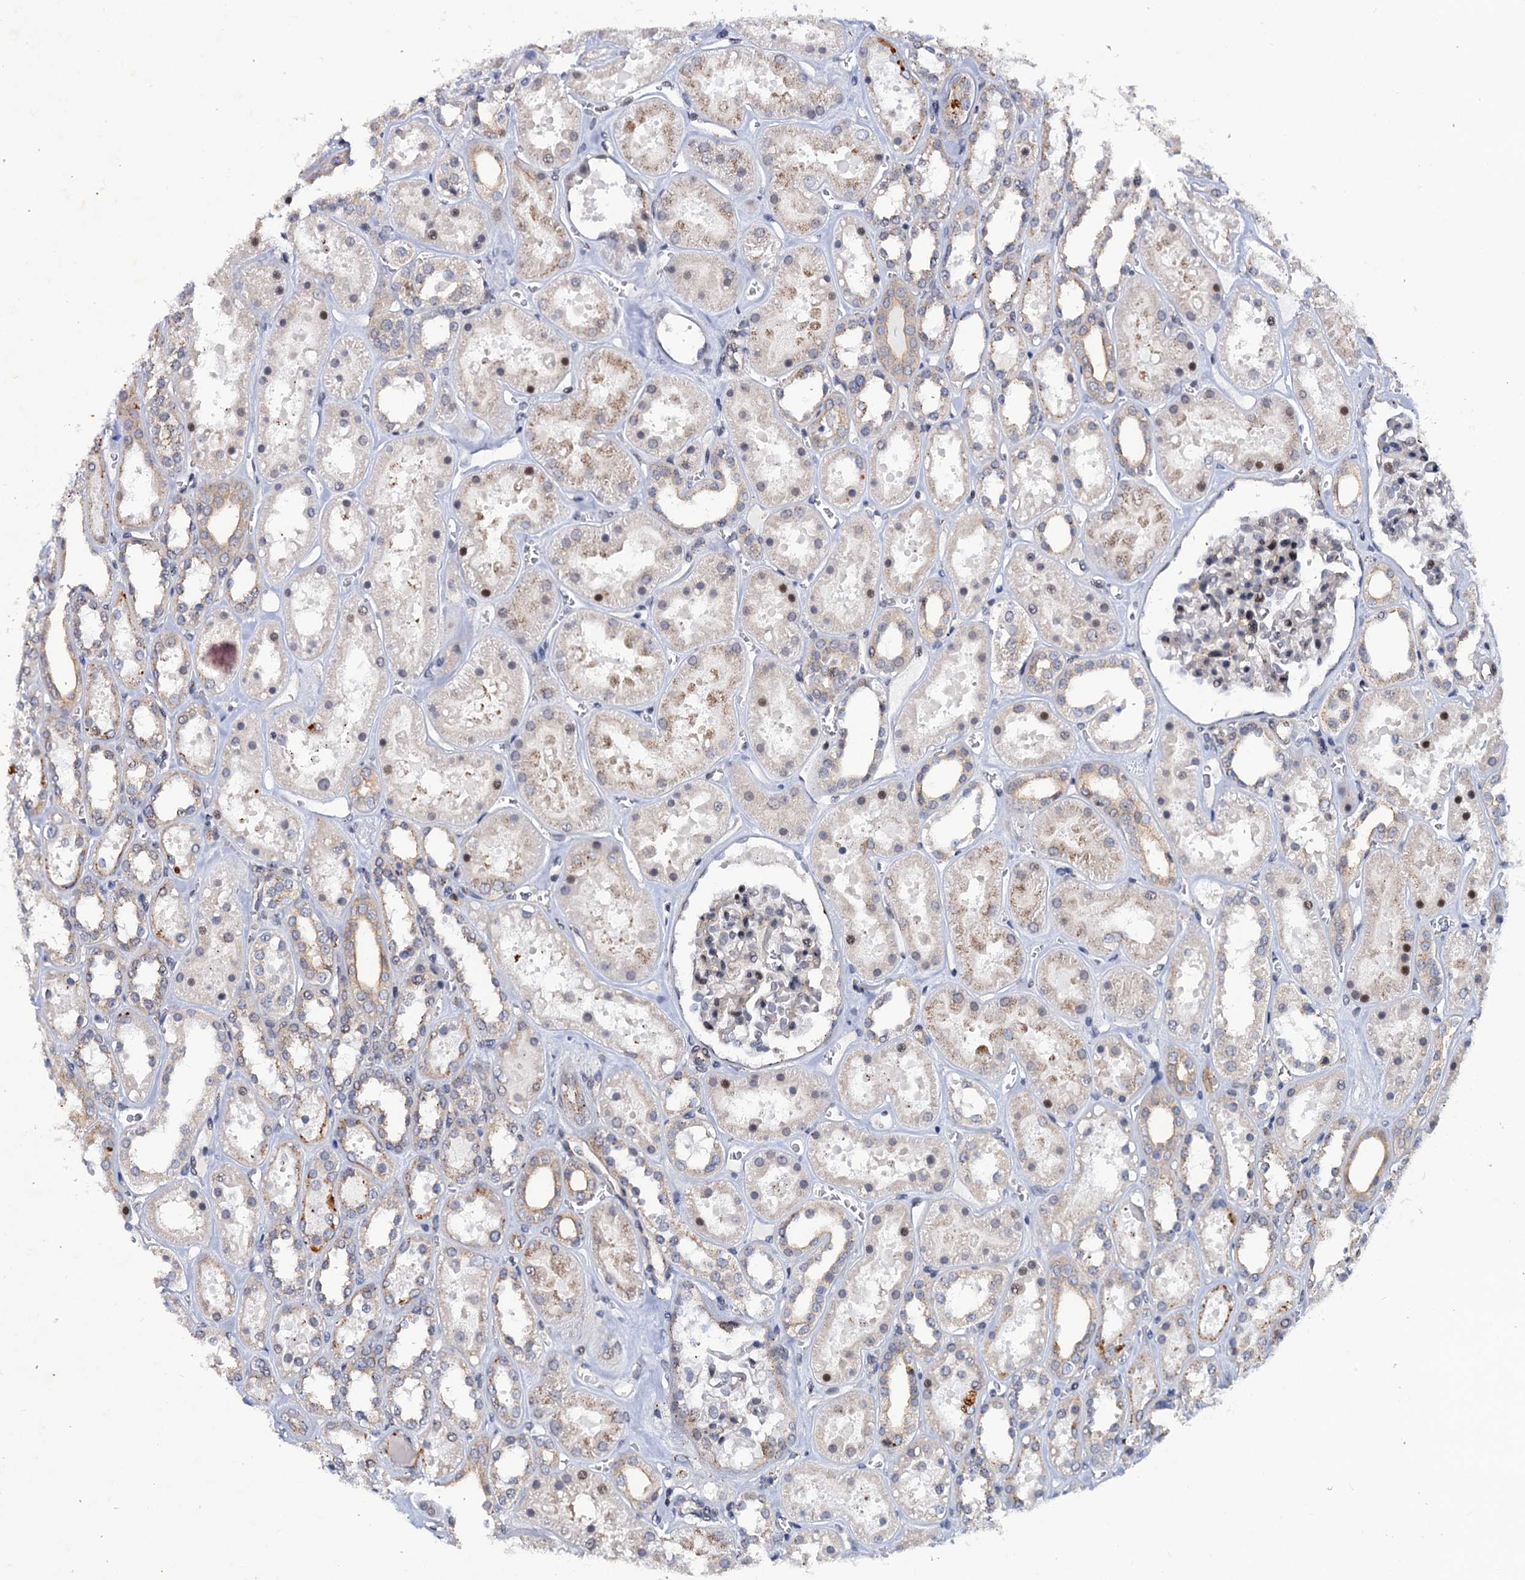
{"staining": {"intensity": "weak", "quantity": "25%-75%", "location": "nuclear"}, "tissue": "kidney", "cell_type": "Cells in glomeruli", "image_type": "normal", "snomed": [{"axis": "morphology", "description": "Normal tissue, NOS"}, {"axis": "topography", "description": "Kidney"}], "caption": "A histopathology image of kidney stained for a protein shows weak nuclear brown staining in cells in glomeruli.", "gene": "THAP2", "patient": {"sex": "female", "age": 41}}